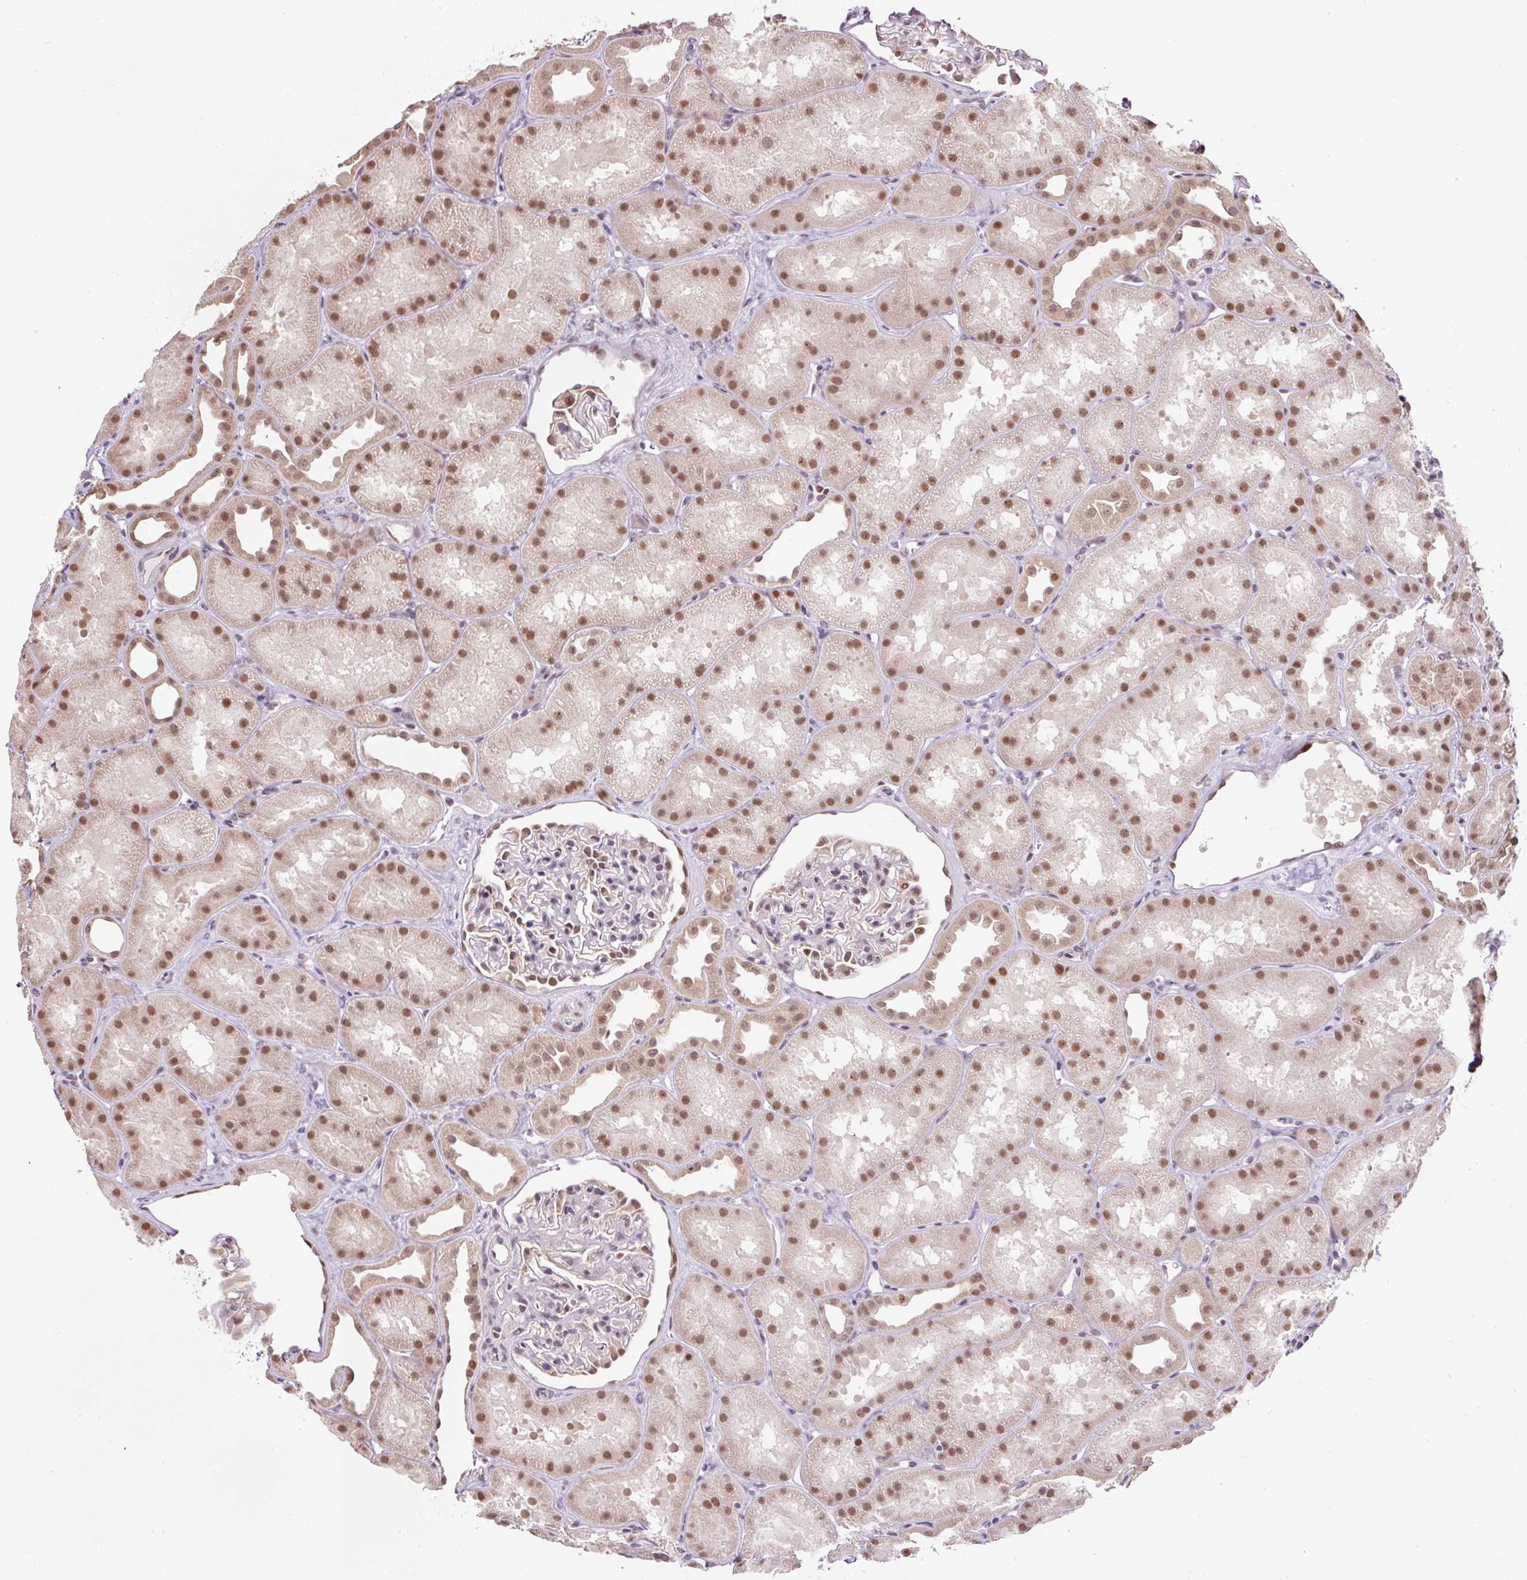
{"staining": {"intensity": "moderate", "quantity": "25%-75%", "location": "nuclear"}, "tissue": "kidney", "cell_type": "Cells in glomeruli", "image_type": "normal", "snomed": [{"axis": "morphology", "description": "Normal tissue, NOS"}, {"axis": "topography", "description": "Kidney"}], "caption": "The immunohistochemical stain shows moderate nuclear expression in cells in glomeruli of normal kidney.", "gene": "TAF1A", "patient": {"sex": "male", "age": 61}}